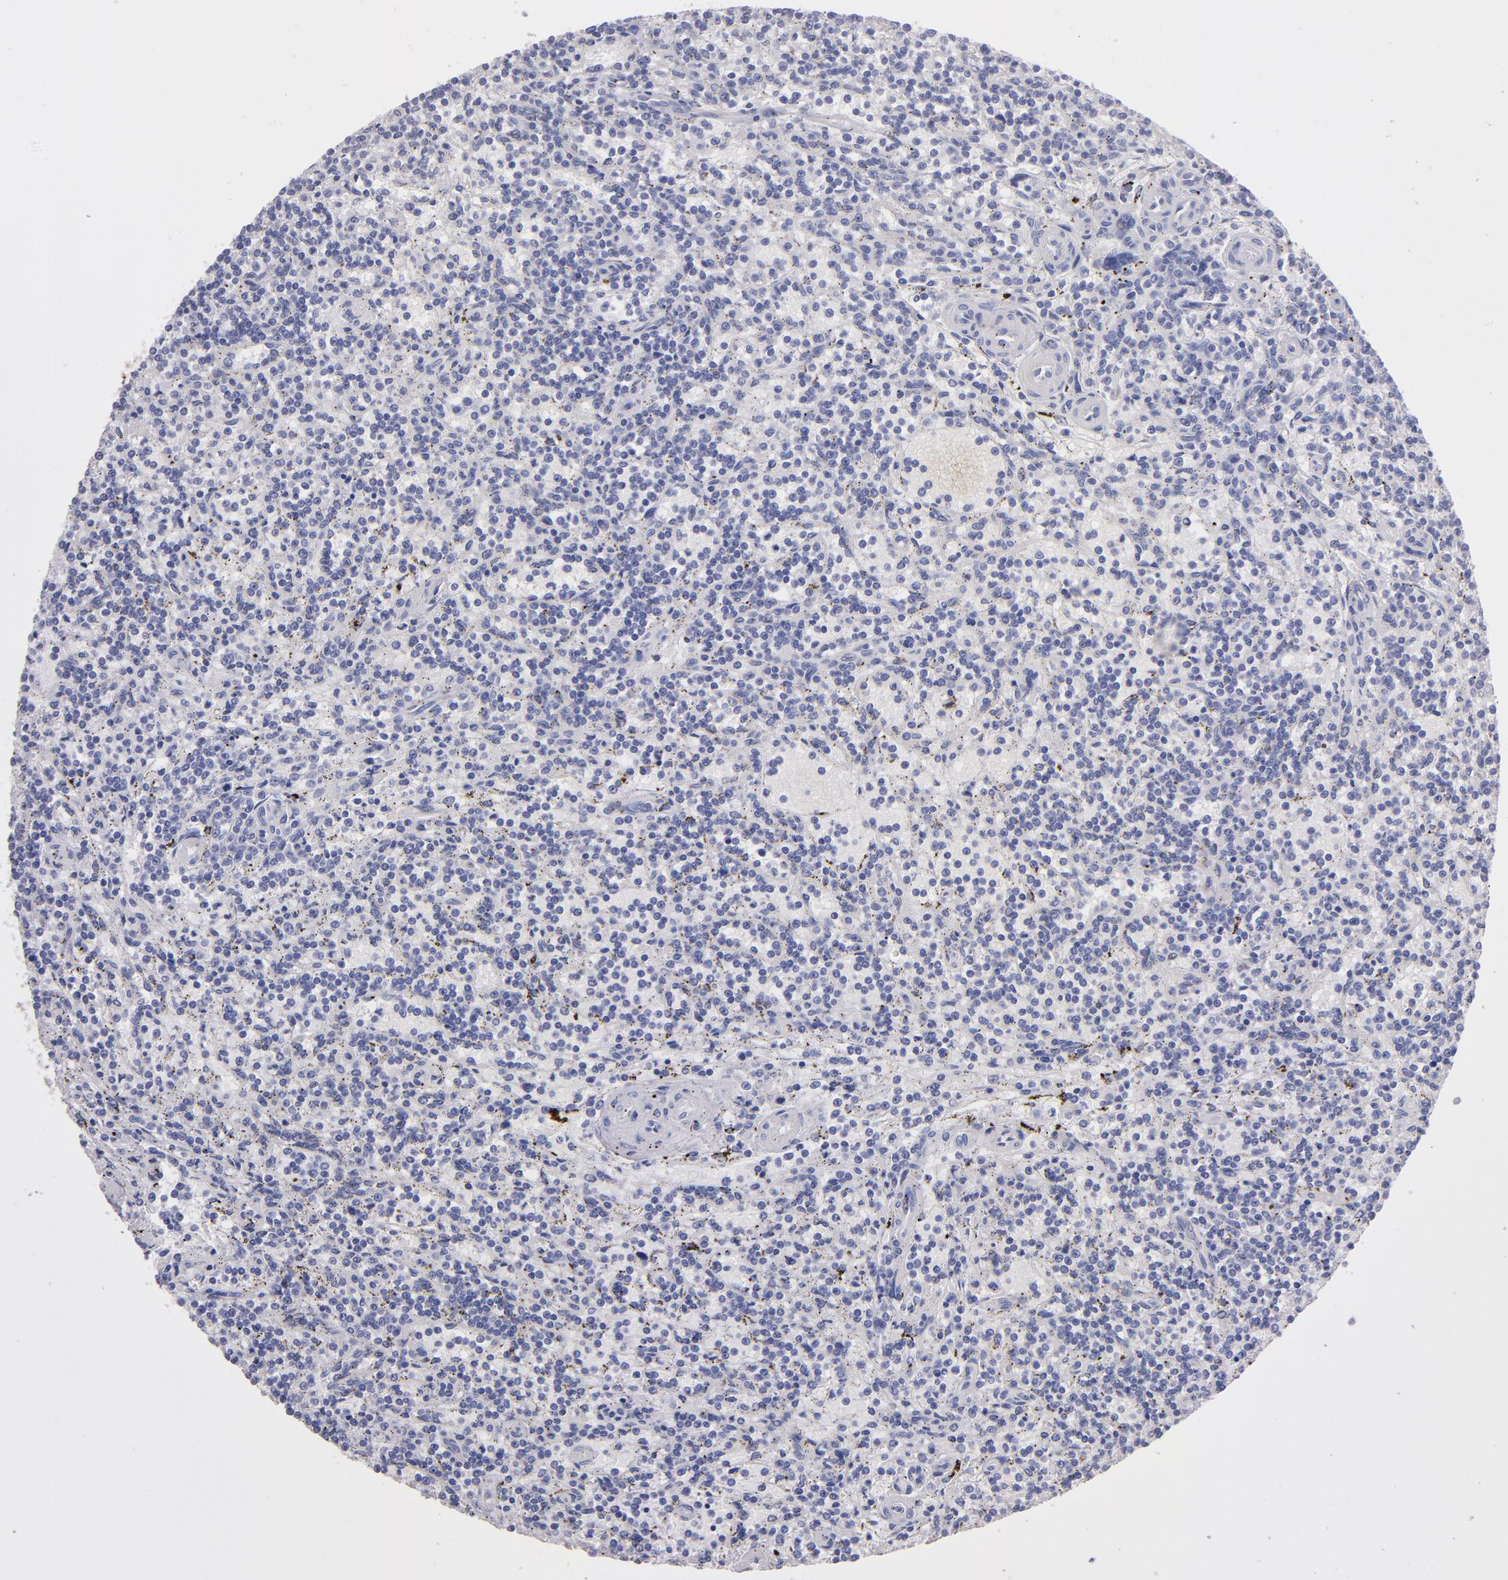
{"staining": {"intensity": "negative", "quantity": "none", "location": "none"}, "tissue": "lymphoma", "cell_type": "Tumor cells", "image_type": "cancer", "snomed": [{"axis": "morphology", "description": "Malignant lymphoma, non-Hodgkin's type, Low grade"}, {"axis": "topography", "description": "Spleen"}], "caption": "A micrograph of human low-grade malignant lymphoma, non-Hodgkin's type is negative for staining in tumor cells.", "gene": "TG", "patient": {"sex": "male", "age": 73}}